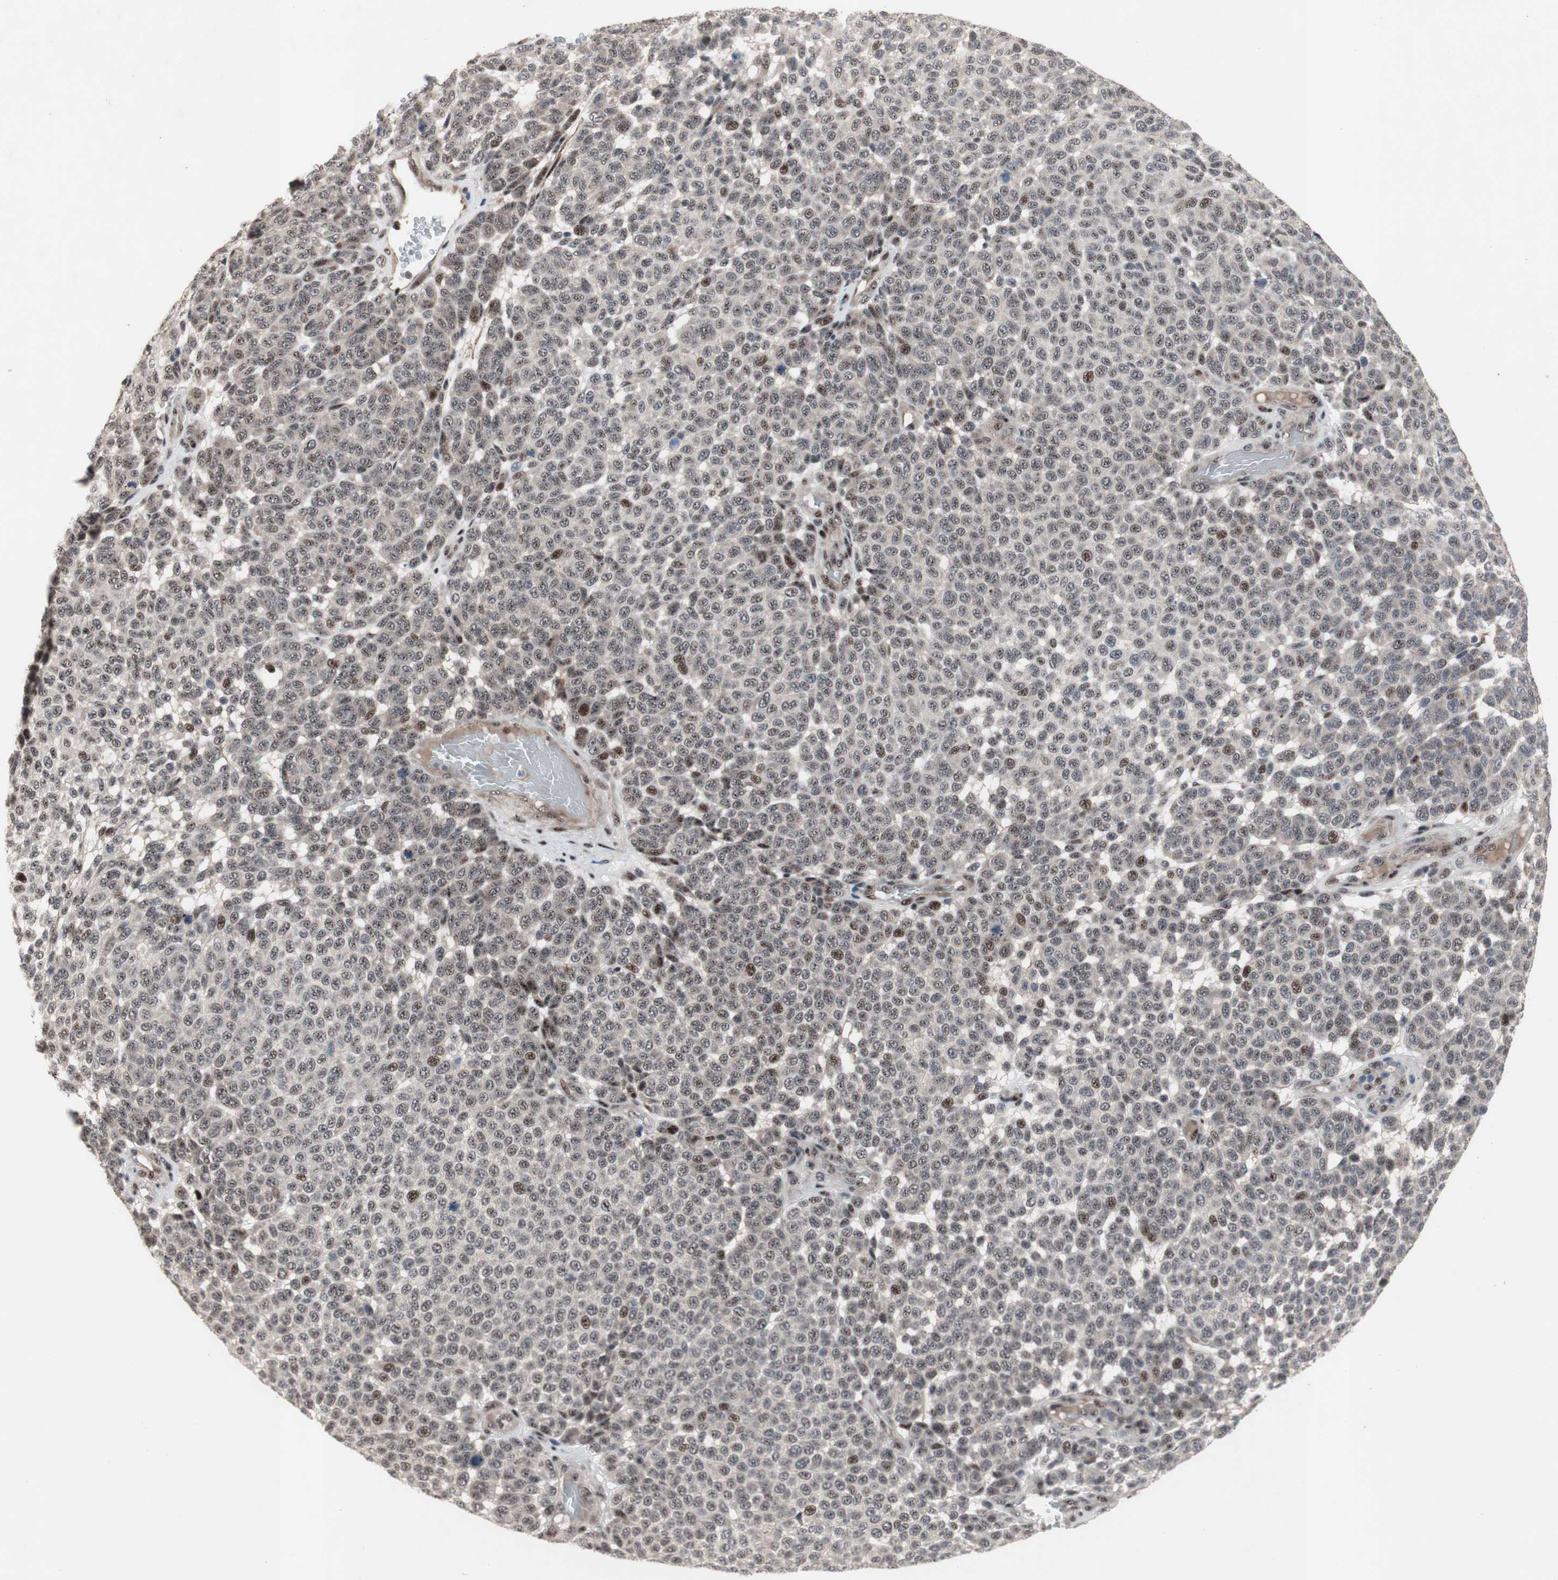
{"staining": {"intensity": "weak", "quantity": "25%-75%", "location": "nuclear"}, "tissue": "melanoma", "cell_type": "Tumor cells", "image_type": "cancer", "snomed": [{"axis": "morphology", "description": "Malignant melanoma, NOS"}, {"axis": "topography", "description": "Skin"}], "caption": "Human malignant melanoma stained with a brown dye reveals weak nuclear positive staining in about 25%-75% of tumor cells.", "gene": "SOX7", "patient": {"sex": "male", "age": 59}}